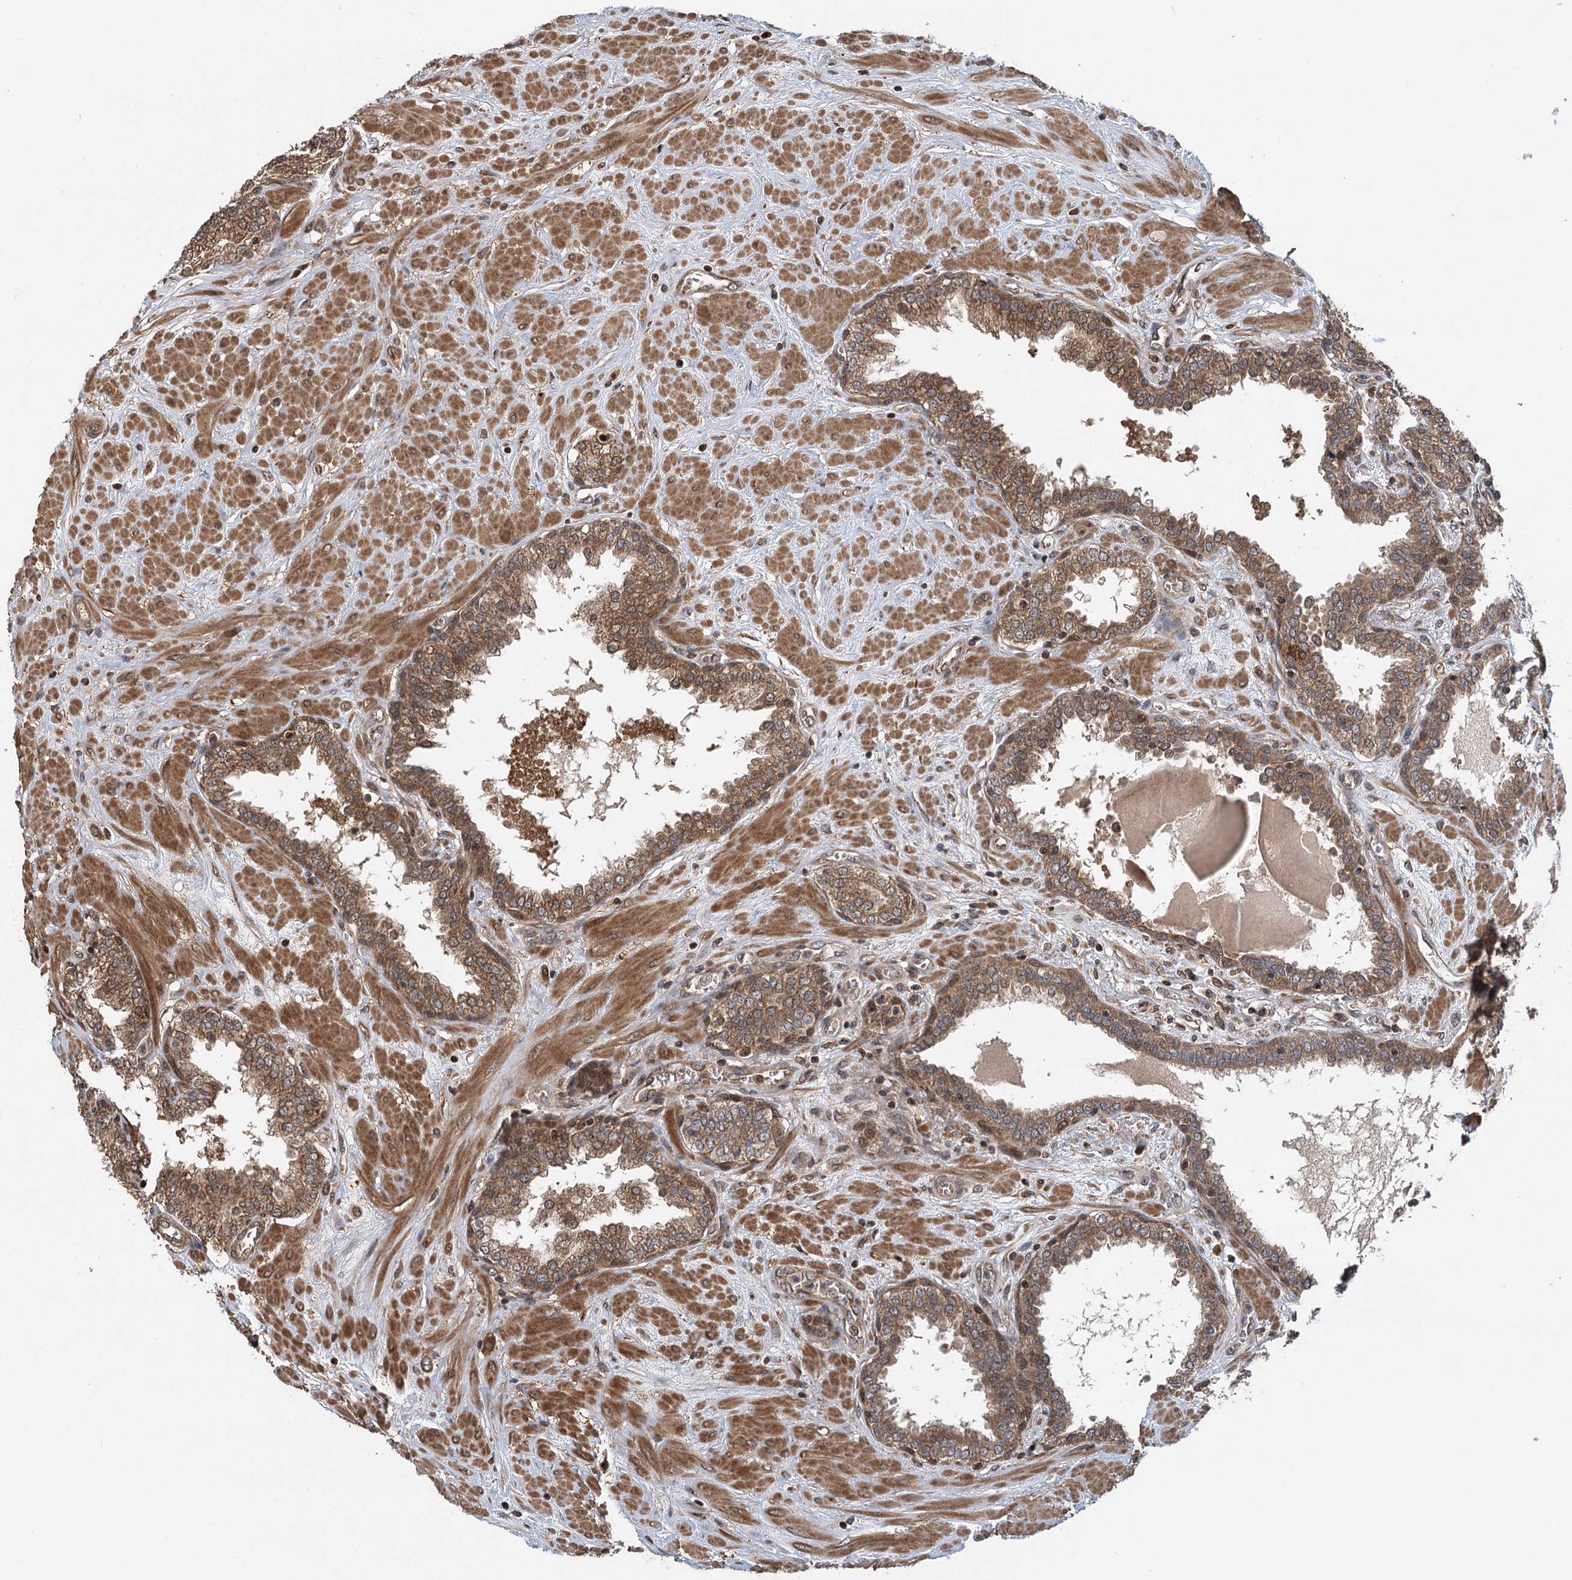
{"staining": {"intensity": "moderate", "quantity": ">75%", "location": "cytoplasmic/membranous"}, "tissue": "prostate", "cell_type": "Glandular cells", "image_type": "normal", "snomed": [{"axis": "morphology", "description": "Normal tissue, NOS"}, {"axis": "topography", "description": "Prostate"}], "caption": "An image of human prostate stained for a protein reveals moderate cytoplasmic/membranous brown staining in glandular cells. Nuclei are stained in blue.", "gene": "INSIG2", "patient": {"sex": "male", "age": 51}}